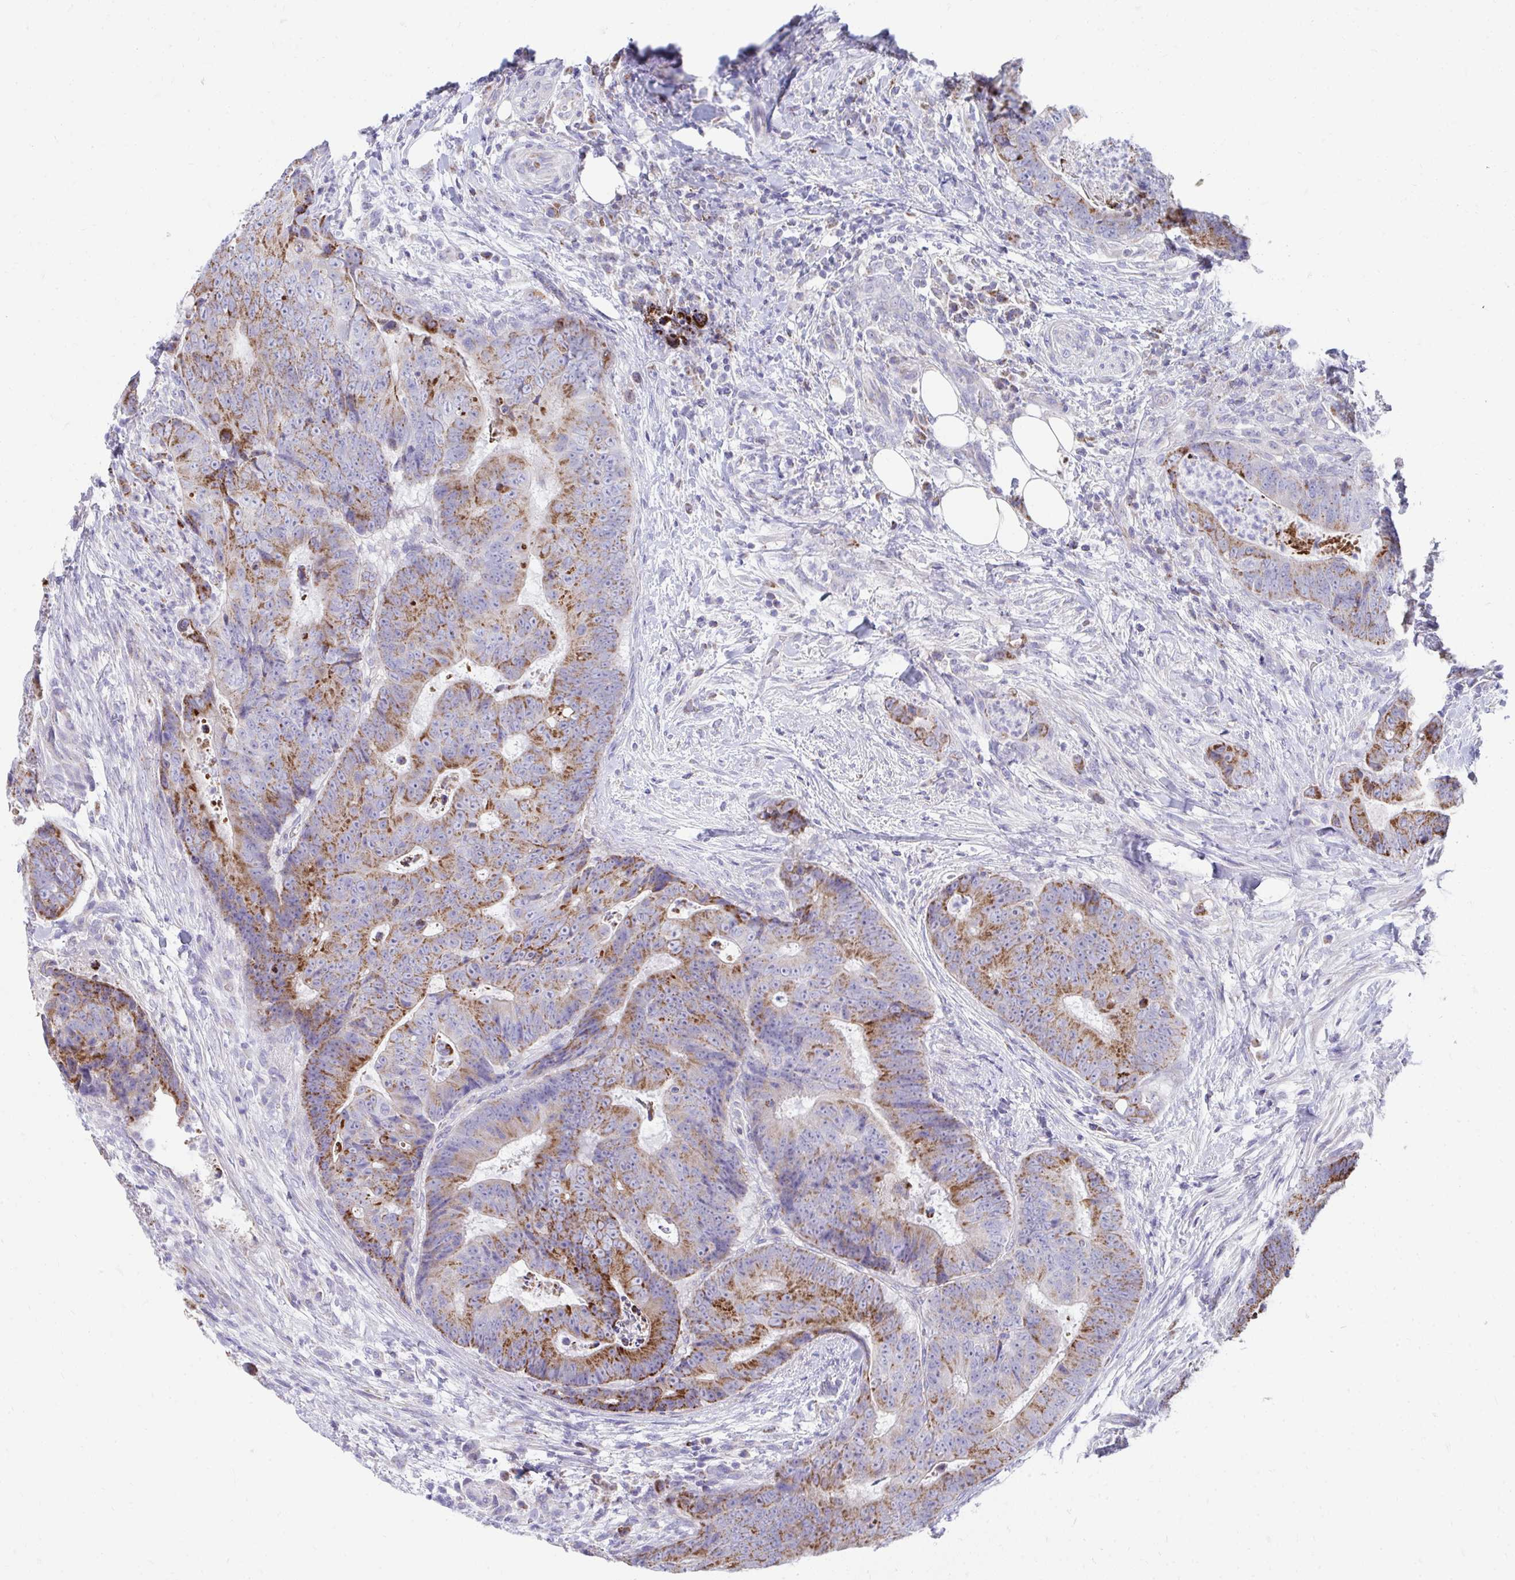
{"staining": {"intensity": "strong", "quantity": "25%-75%", "location": "cytoplasmic/membranous"}, "tissue": "colorectal cancer", "cell_type": "Tumor cells", "image_type": "cancer", "snomed": [{"axis": "morphology", "description": "Adenocarcinoma, NOS"}, {"axis": "topography", "description": "Colon"}], "caption": "Adenocarcinoma (colorectal) was stained to show a protein in brown. There is high levels of strong cytoplasmic/membranous positivity in about 25%-75% of tumor cells. The protein of interest is shown in brown color, while the nuclei are stained blue.", "gene": "PRRG3", "patient": {"sex": "female", "age": 48}}